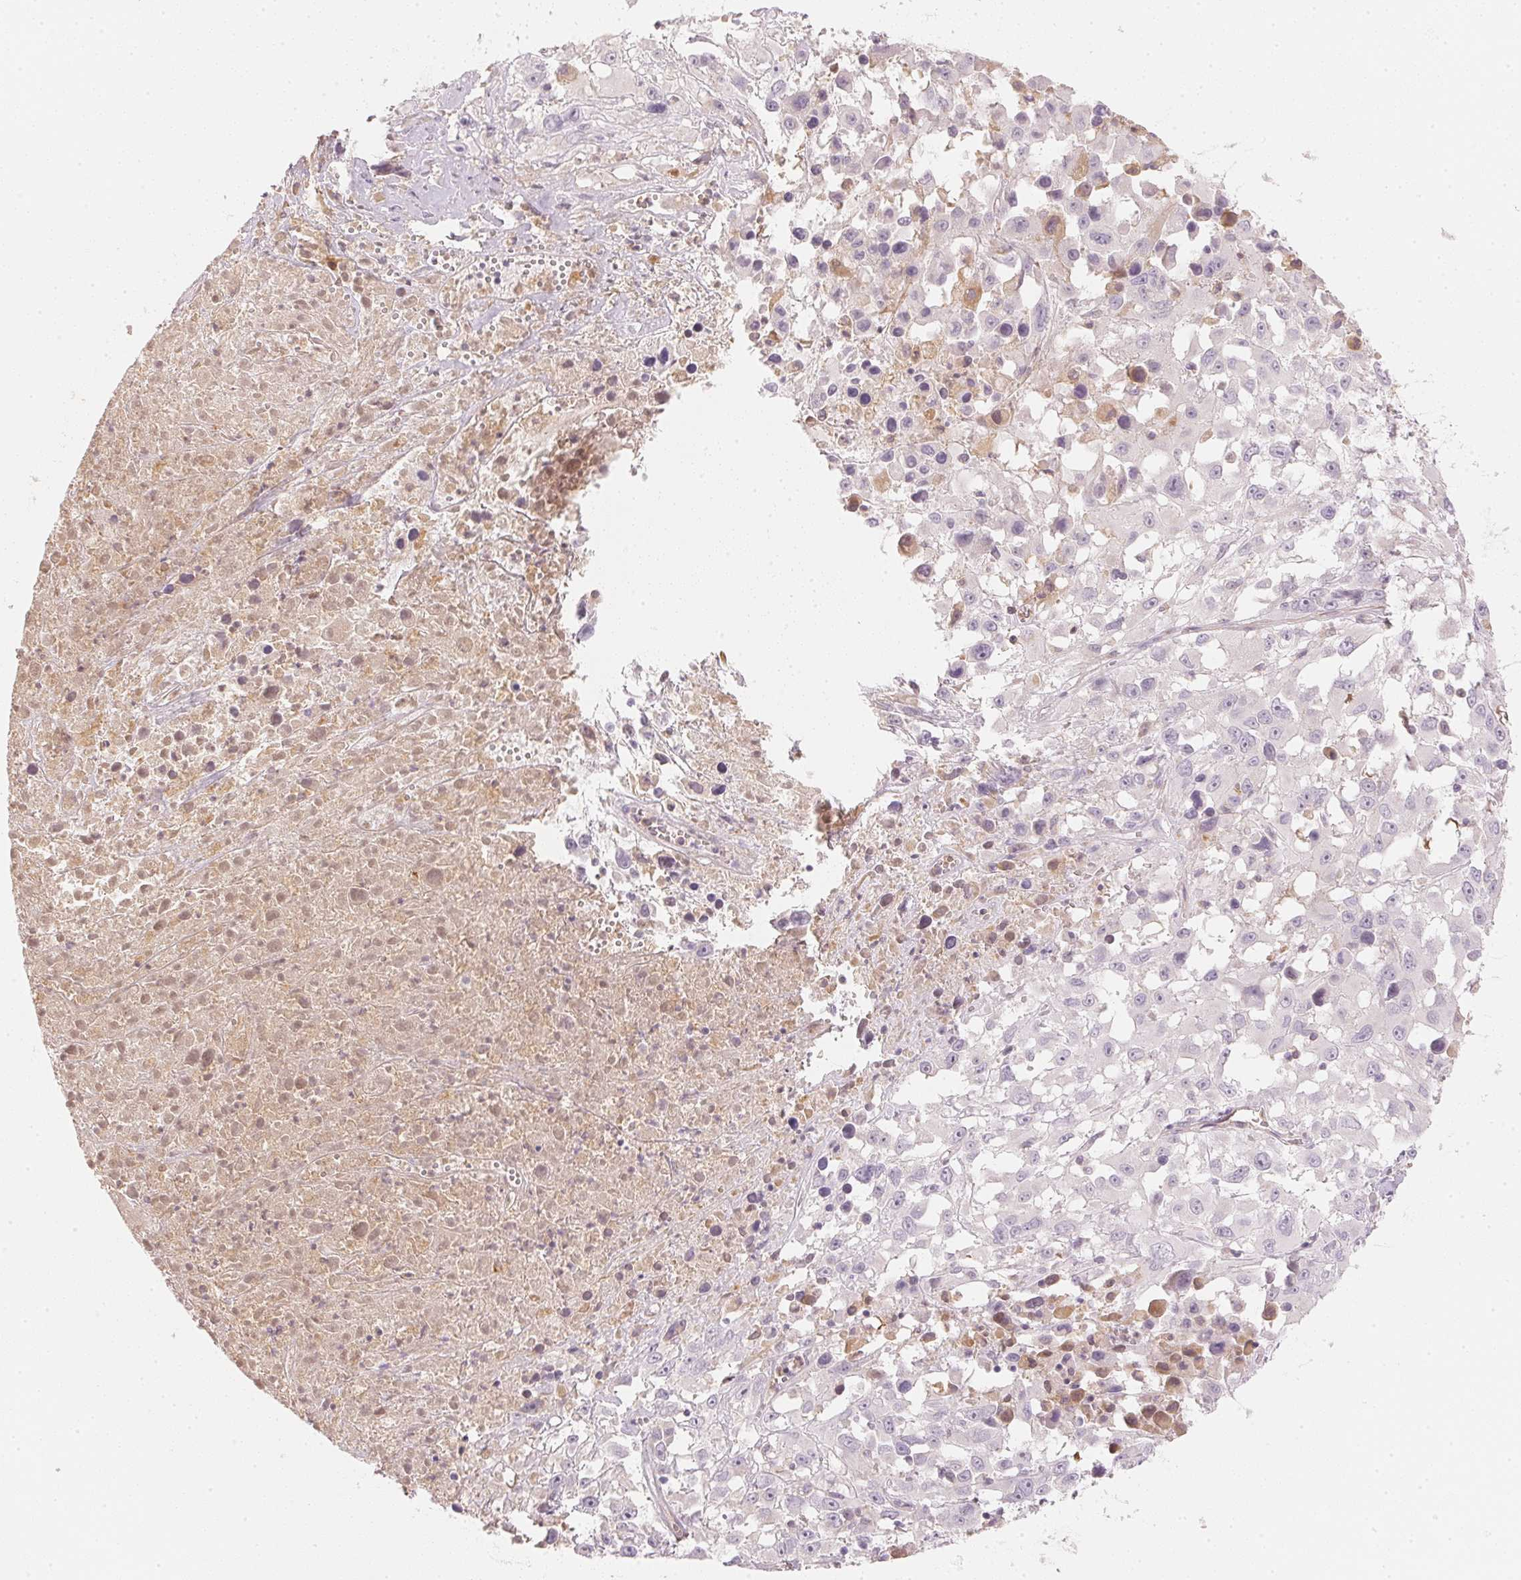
{"staining": {"intensity": "negative", "quantity": "none", "location": "none"}, "tissue": "melanoma", "cell_type": "Tumor cells", "image_type": "cancer", "snomed": [{"axis": "morphology", "description": "Malignant melanoma, Metastatic site"}, {"axis": "topography", "description": "Soft tissue"}], "caption": "Melanoma was stained to show a protein in brown. There is no significant staining in tumor cells. The staining is performed using DAB brown chromogen with nuclei counter-stained in using hematoxylin.", "gene": "RMDN2", "patient": {"sex": "male", "age": 50}}